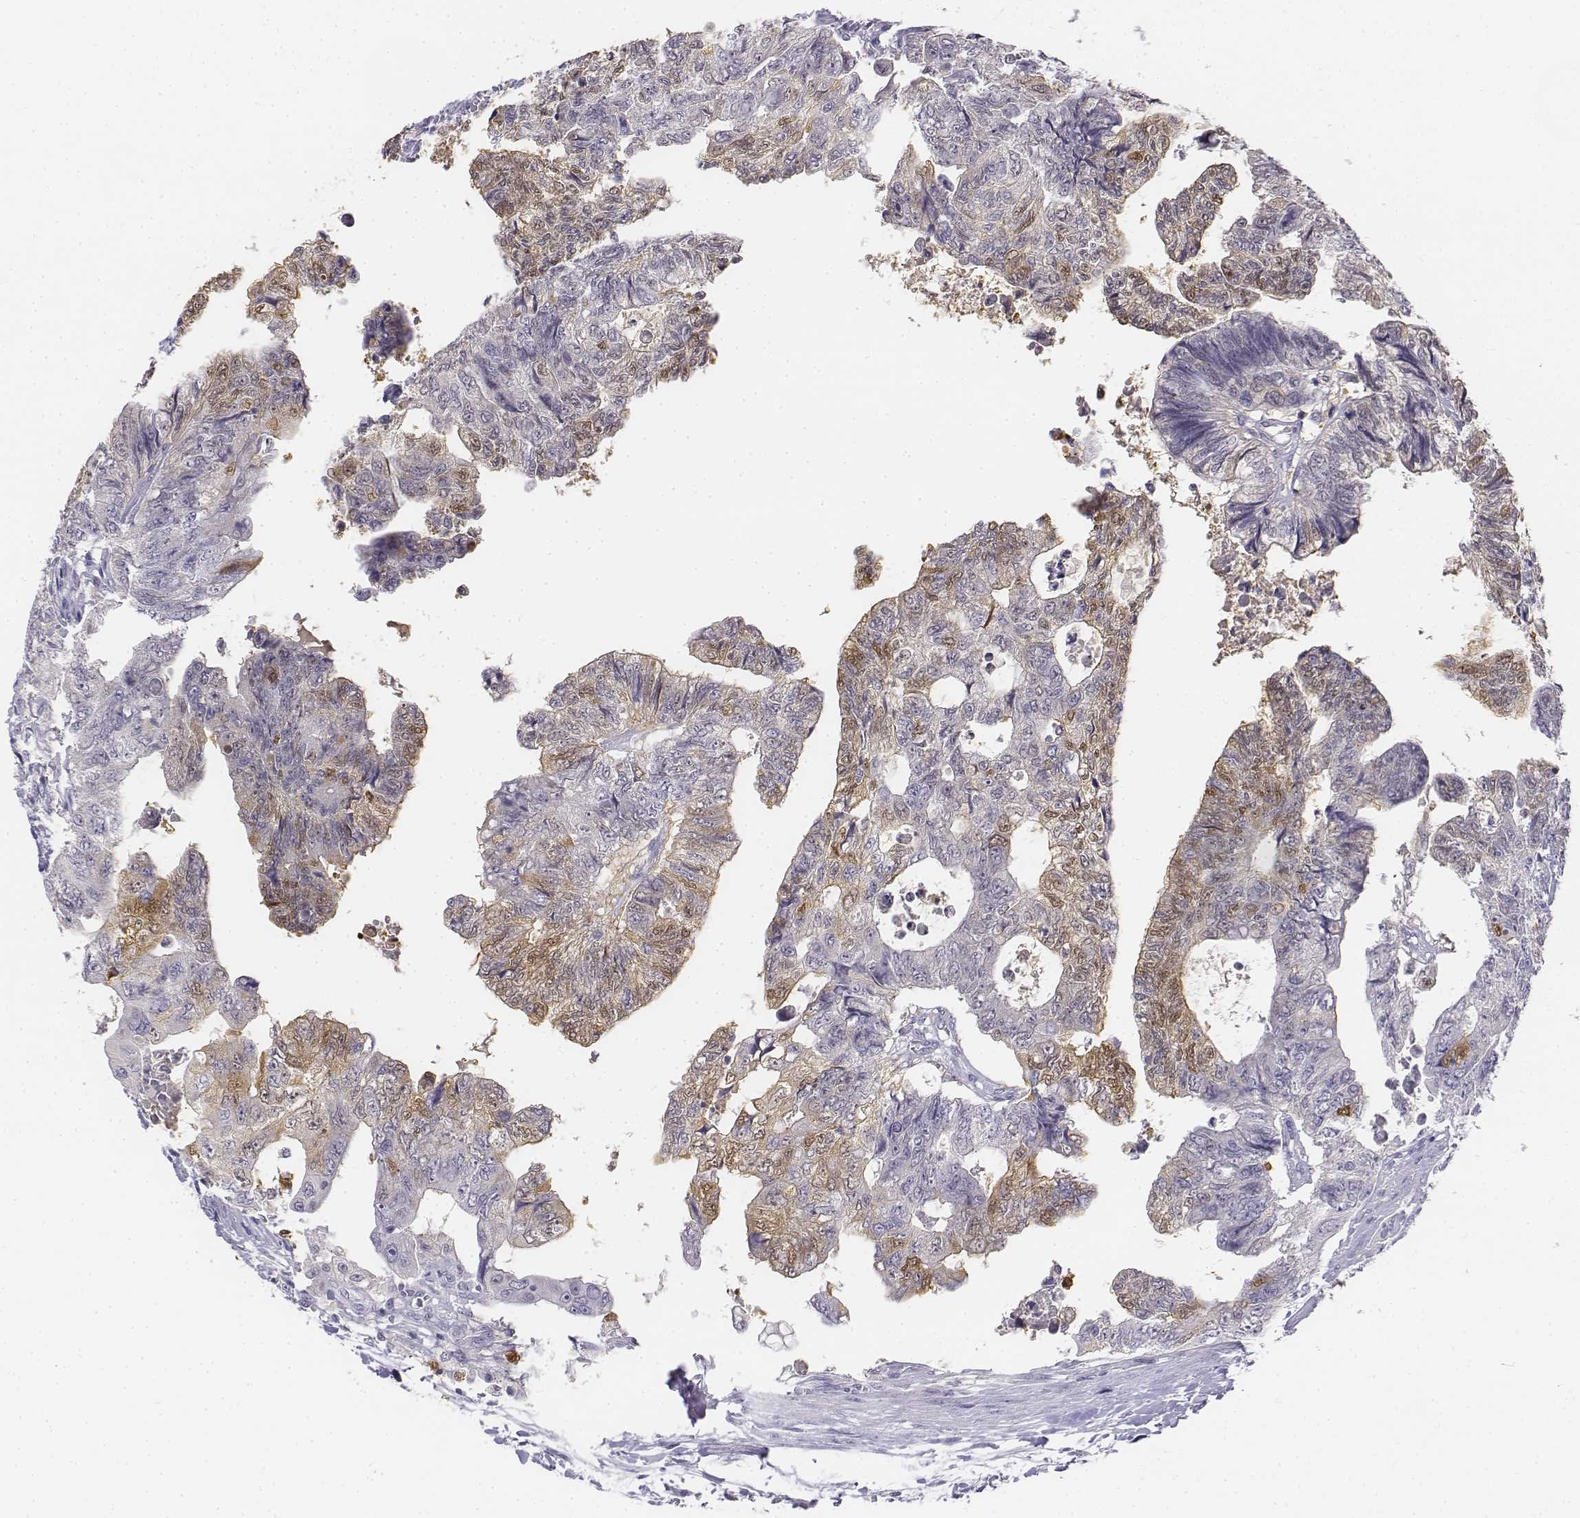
{"staining": {"intensity": "moderate", "quantity": "<25%", "location": "cytoplasmic/membranous"}, "tissue": "colorectal cancer", "cell_type": "Tumor cells", "image_type": "cancer", "snomed": [{"axis": "morphology", "description": "Adenocarcinoma, NOS"}, {"axis": "topography", "description": "Colon"}], "caption": "Tumor cells reveal moderate cytoplasmic/membranous positivity in approximately <25% of cells in colorectal cancer (adenocarcinoma).", "gene": "UCN2", "patient": {"sex": "male", "age": 57}}